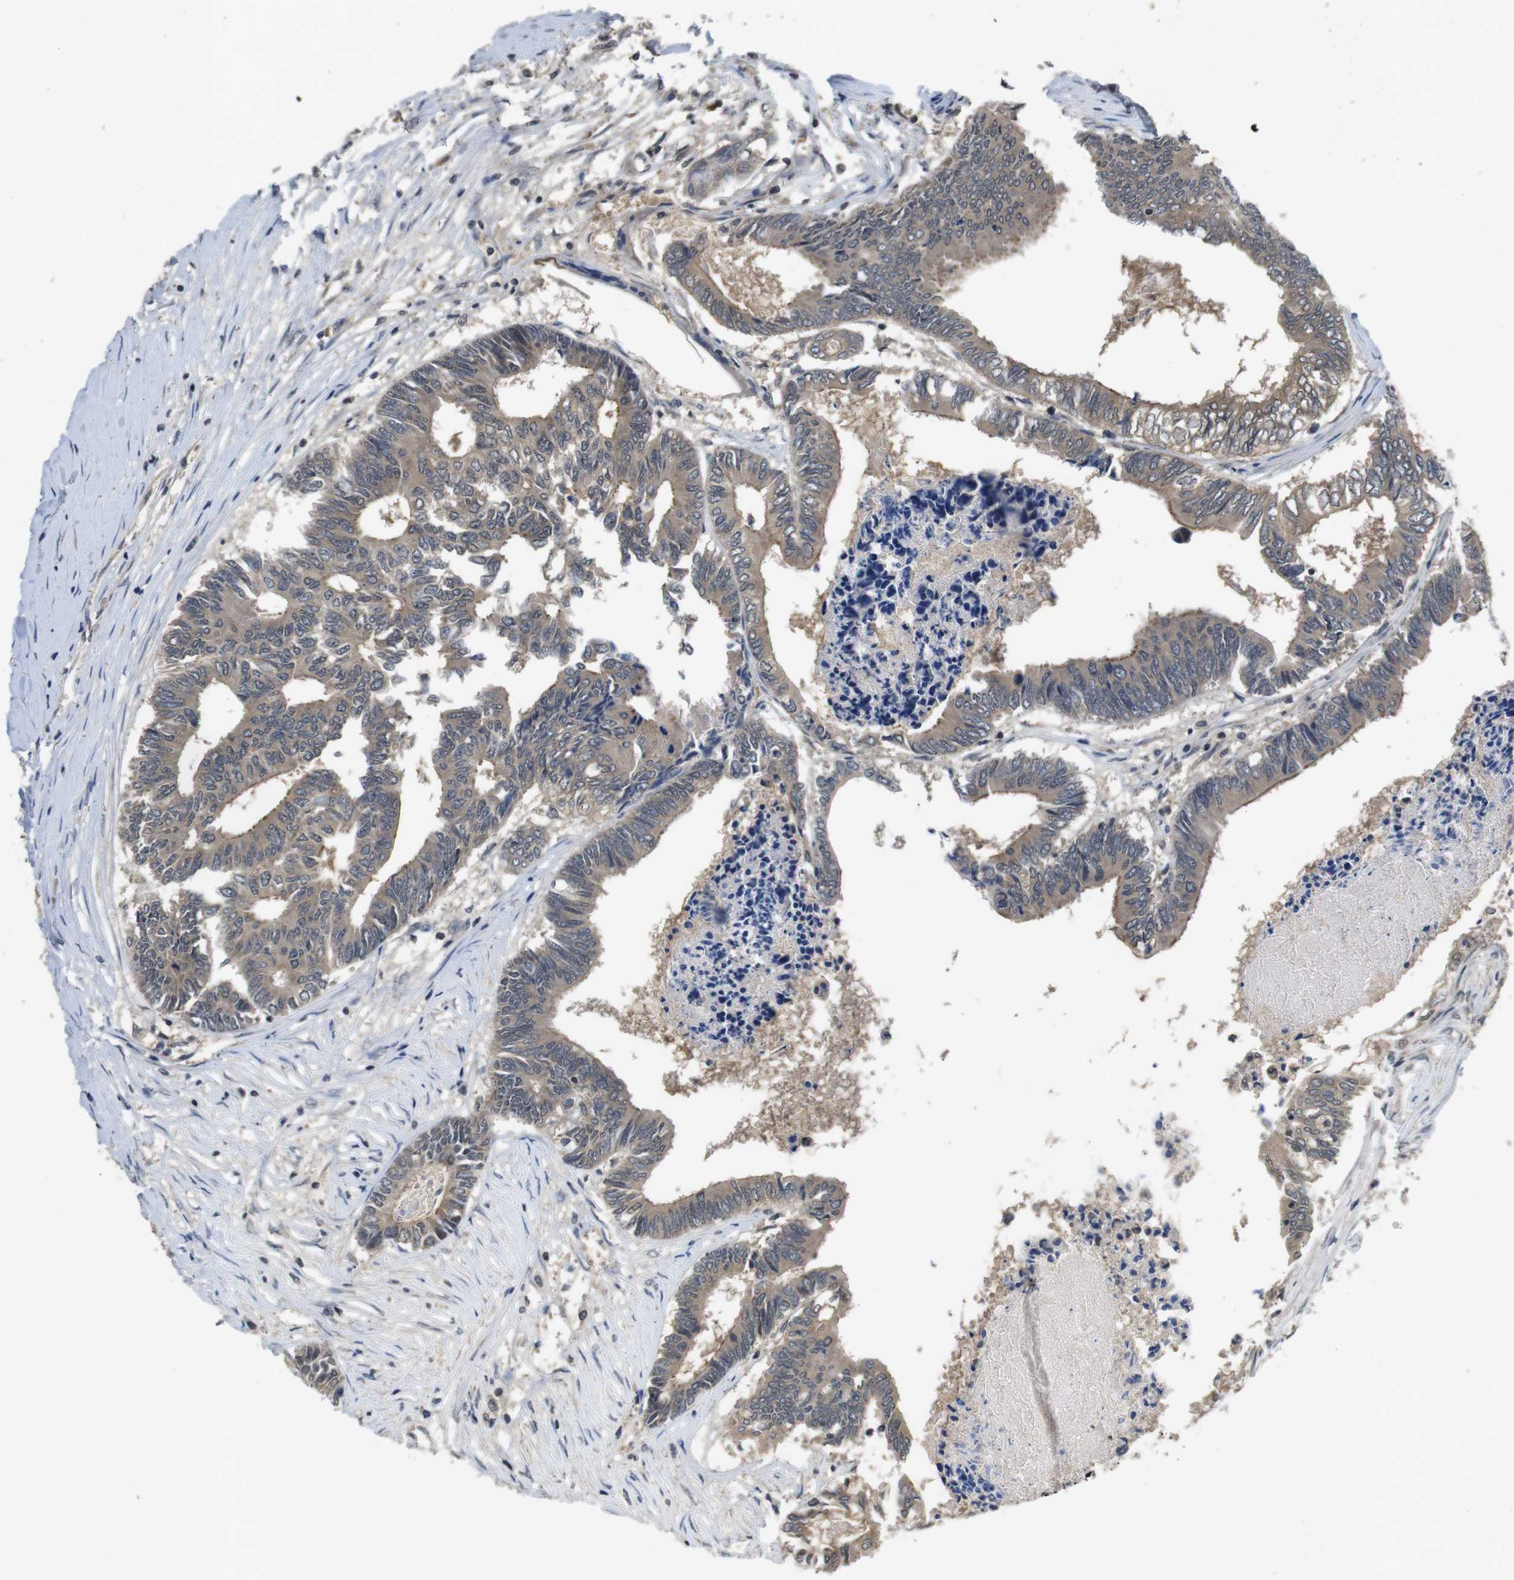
{"staining": {"intensity": "weak", "quantity": ">75%", "location": "cytoplasmic/membranous"}, "tissue": "colorectal cancer", "cell_type": "Tumor cells", "image_type": "cancer", "snomed": [{"axis": "morphology", "description": "Adenocarcinoma, NOS"}, {"axis": "topography", "description": "Rectum"}], "caption": "An IHC photomicrograph of neoplastic tissue is shown. Protein staining in brown highlights weak cytoplasmic/membranous positivity in colorectal cancer (adenocarcinoma) within tumor cells.", "gene": "FADD", "patient": {"sex": "male", "age": 63}}